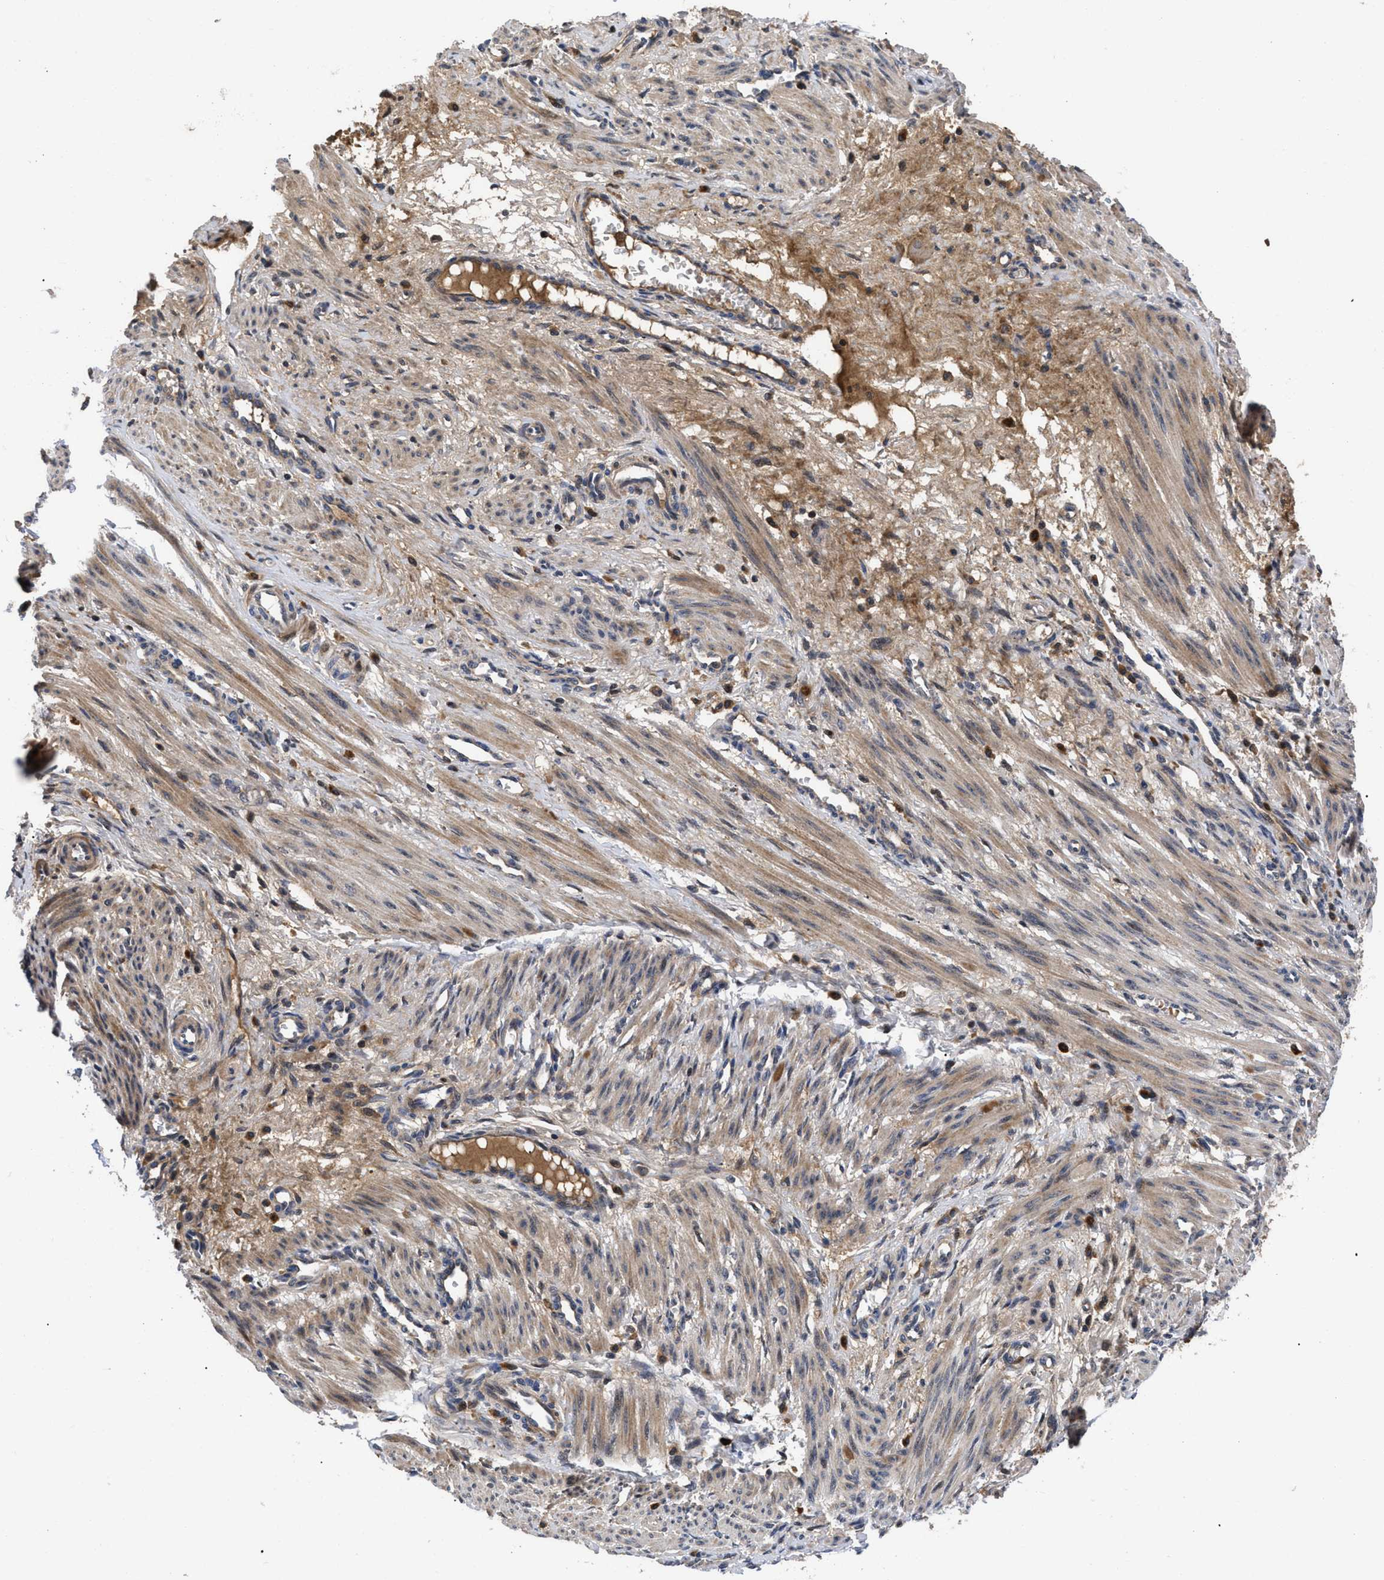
{"staining": {"intensity": "moderate", "quantity": ">75%", "location": "cytoplasmic/membranous"}, "tissue": "smooth muscle", "cell_type": "Smooth muscle cells", "image_type": "normal", "snomed": [{"axis": "morphology", "description": "Normal tissue, NOS"}, {"axis": "topography", "description": "Endometrium"}], "caption": "Moderate cytoplasmic/membranous expression for a protein is seen in about >75% of smooth muscle cells of normal smooth muscle using immunohistochemistry (IHC).", "gene": "FAM200A", "patient": {"sex": "female", "age": 33}}